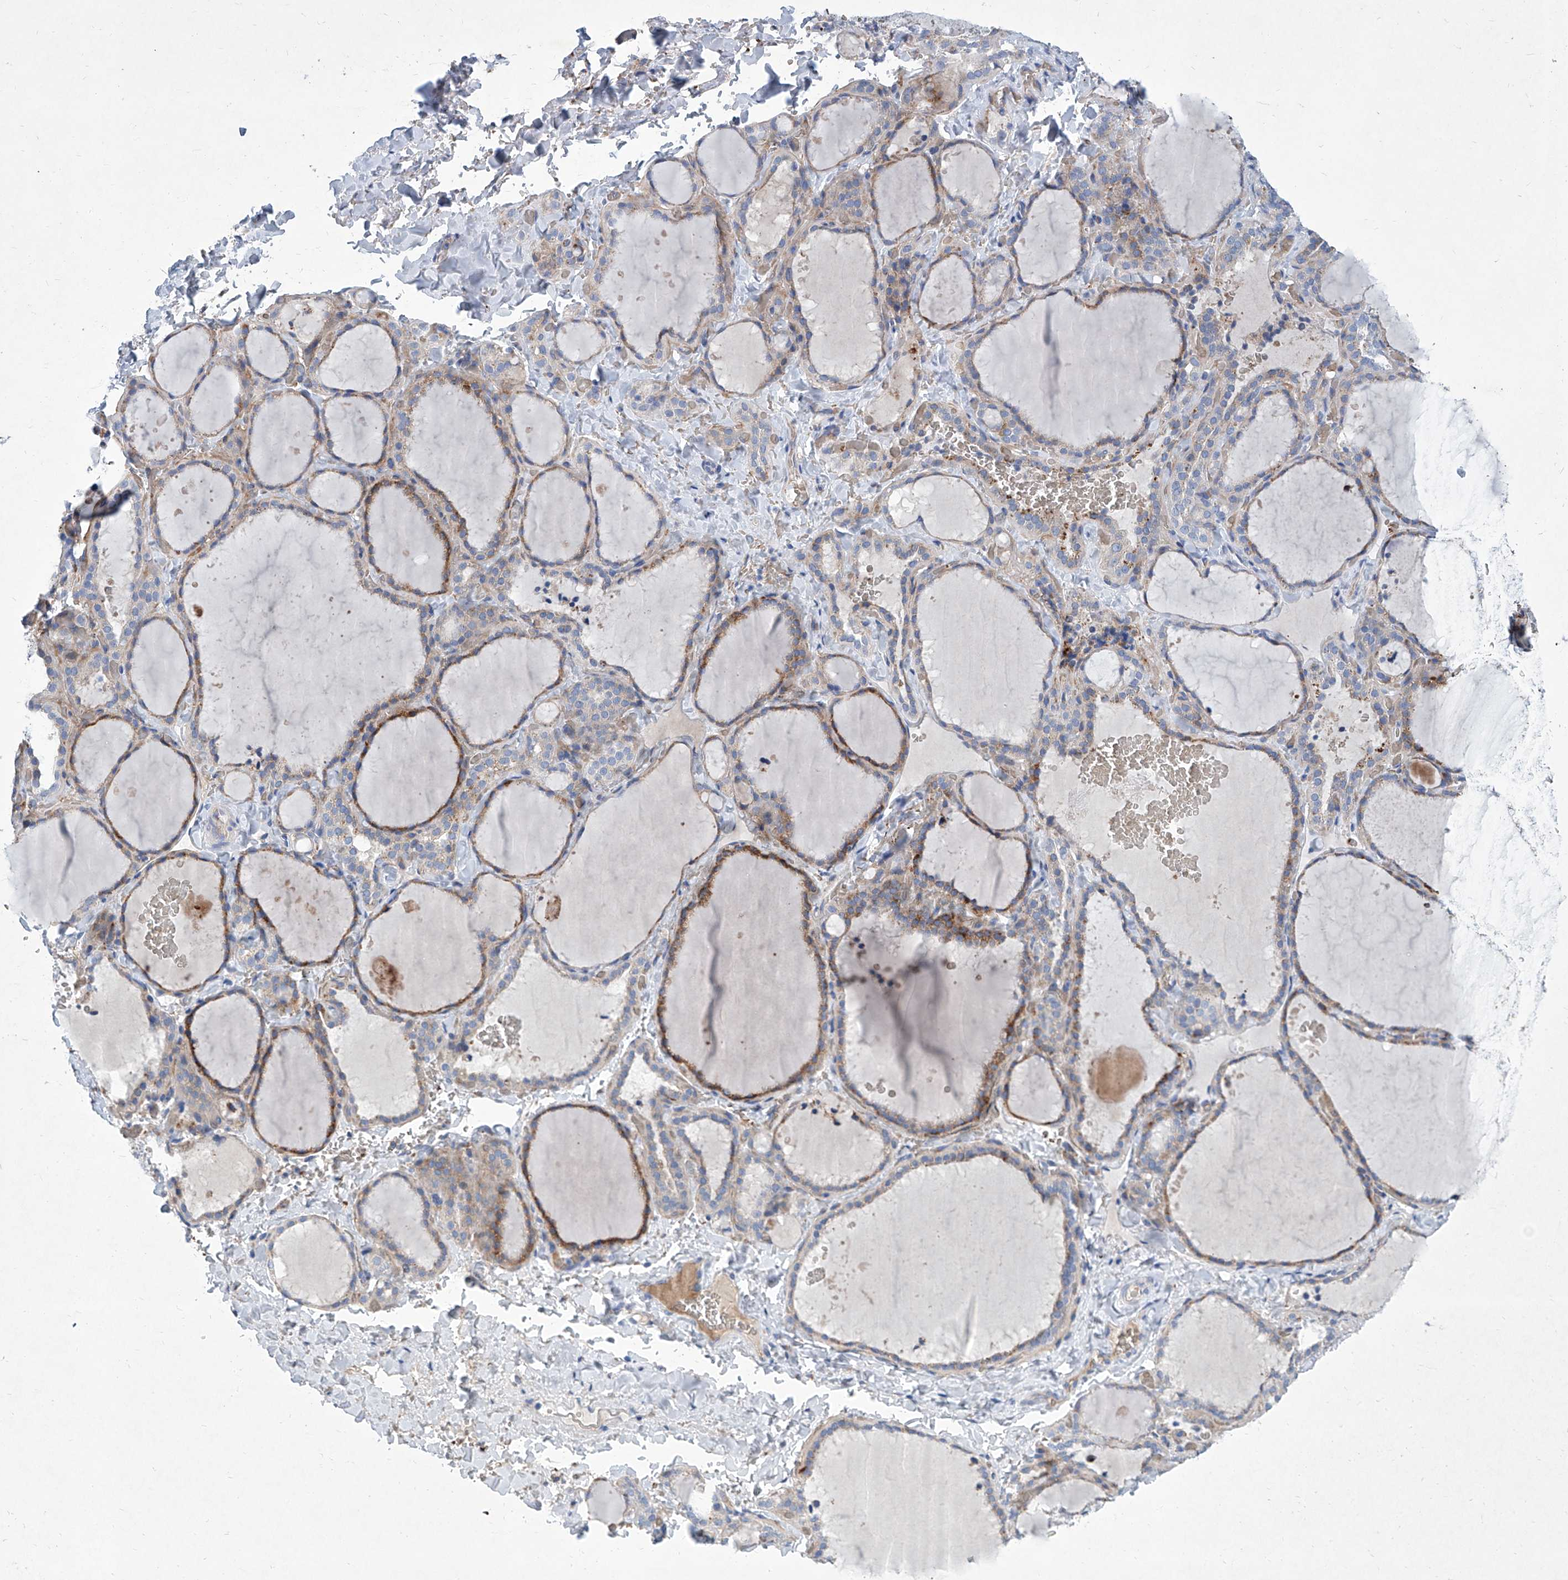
{"staining": {"intensity": "moderate", "quantity": "<25%", "location": "cytoplasmic/membranous"}, "tissue": "thyroid gland", "cell_type": "Glandular cells", "image_type": "normal", "snomed": [{"axis": "morphology", "description": "Normal tissue, NOS"}, {"axis": "topography", "description": "Thyroid gland"}], "caption": "Brown immunohistochemical staining in unremarkable human thyroid gland demonstrates moderate cytoplasmic/membranous positivity in about <25% of glandular cells.", "gene": "FPR2", "patient": {"sex": "female", "age": 22}}